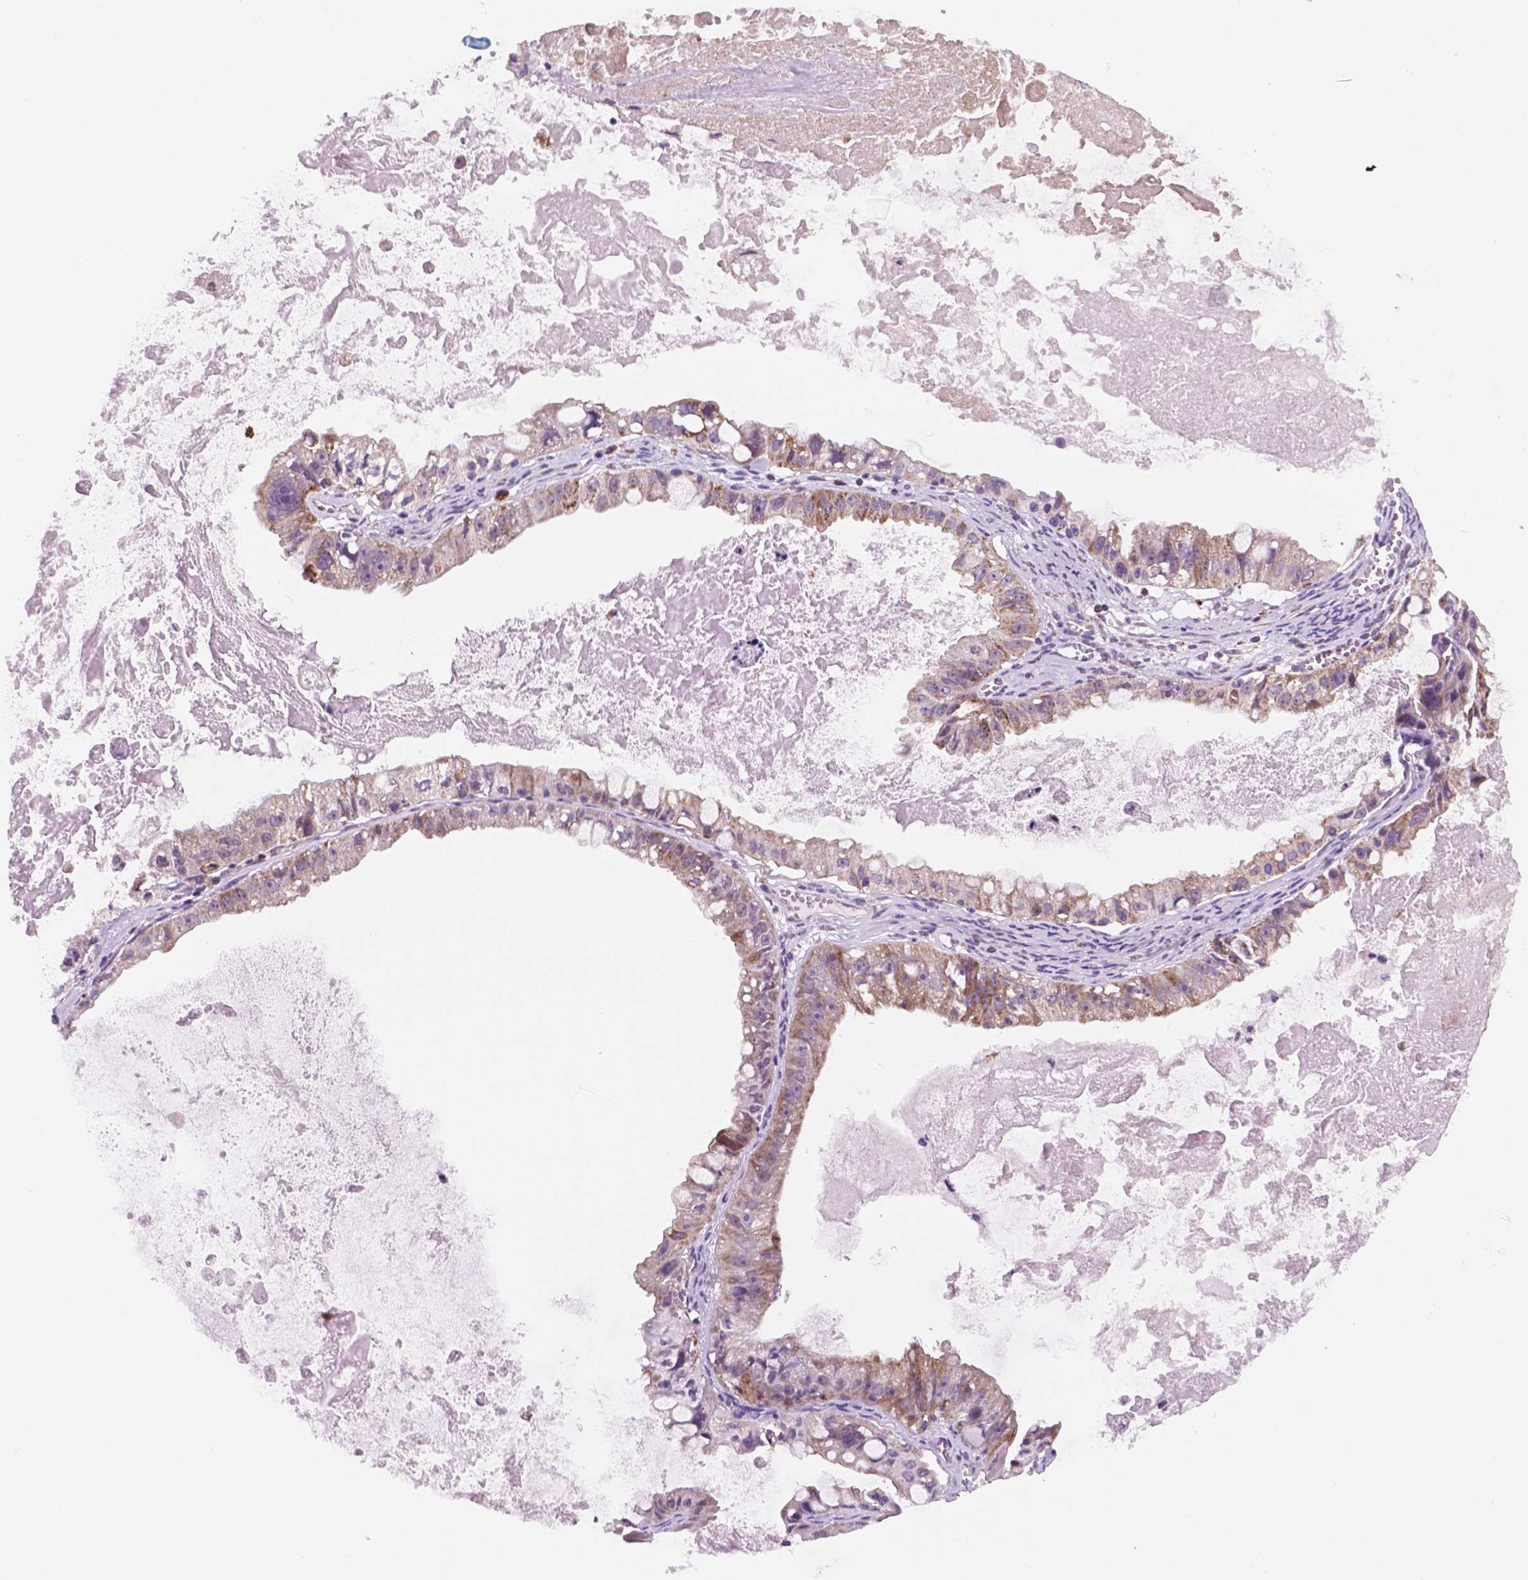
{"staining": {"intensity": "weak", "quantity": "25%-75%", "location": "cytoplasmic/membranous"}, "tissue": "ovarian cancer", "cell_type": "Tumor cells", "image_type": "cancer", "snomed": [{"axis": "morphology", "description": "Cystadenocarcinoma, mucinous, NOS"}, {"axis": "topography", "description": "Ovary"}], "caption": "The micrograph demonstrates immunohistochemical staining of ovarian mucinous cystadenocarcinoma. There is weak cytoplasmic/membranous expression is identified in about 25%-75% of tumor cells.", "gene": "GEMIN4", "patient": {"sex": "female", "age": 61}}